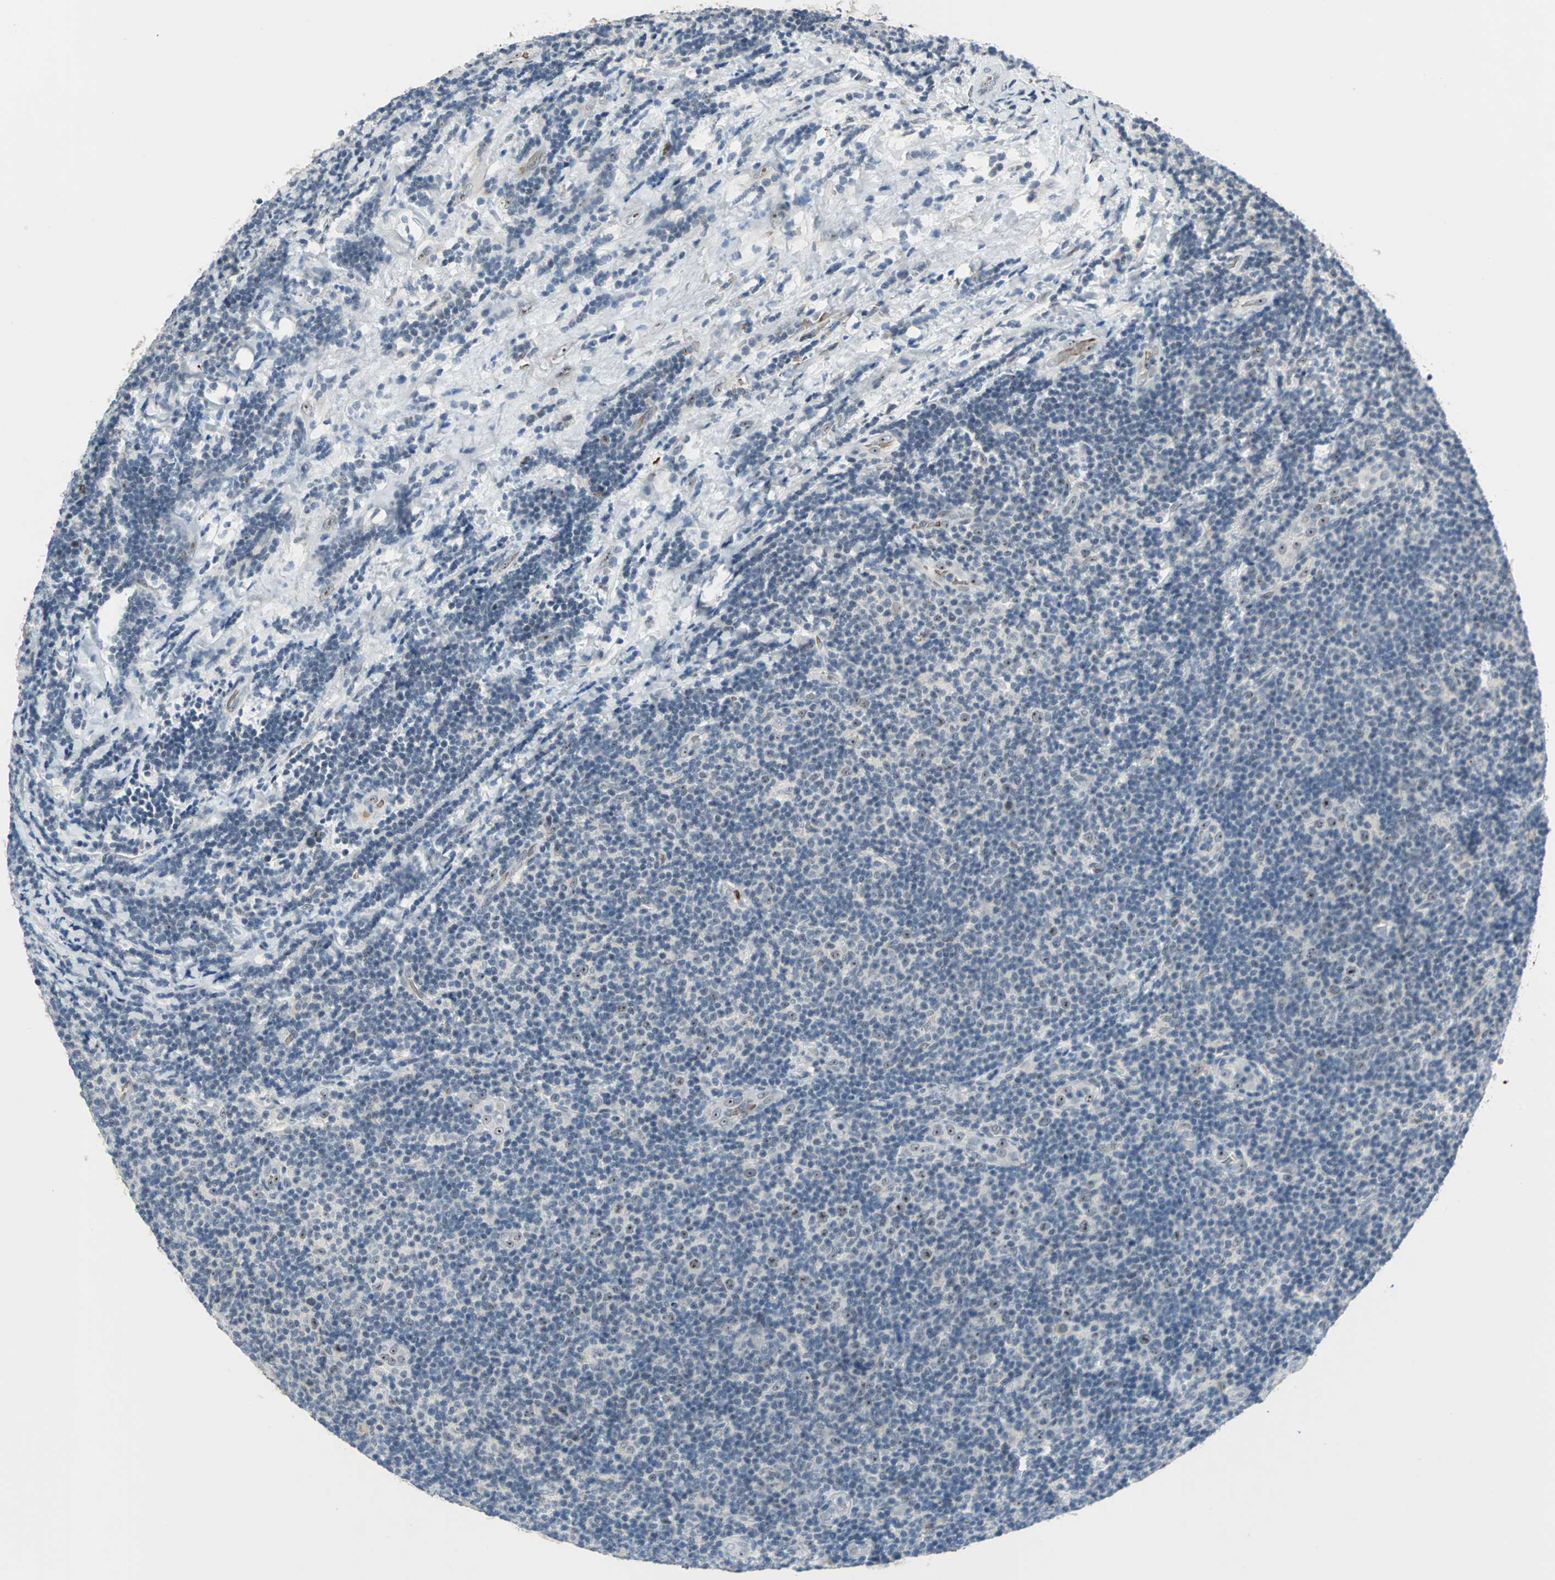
{"staining": {"intensity": "weak", "quantity": "25%-75%", "location": "nuclear"}, "tissue": "lymphoma", "cell_type": "Tumor cells", "image_type": "cancer", "snomed": [{"axis": "morphology", "description": "Malignant lymphoma, non-Hodgkin's type, Low grade"}, {"axis": "topography", "description": "Lymph node"}], "caption": "Immunohistochemistry of human malignant lymphoma, non-Hodgkin's type (low-grade) exhibits low levels of weak nuclear positivity in about 25%-75% of tumor cells.", "gene": "GLI3", "patient": {"sex": "male", "age": 83}}